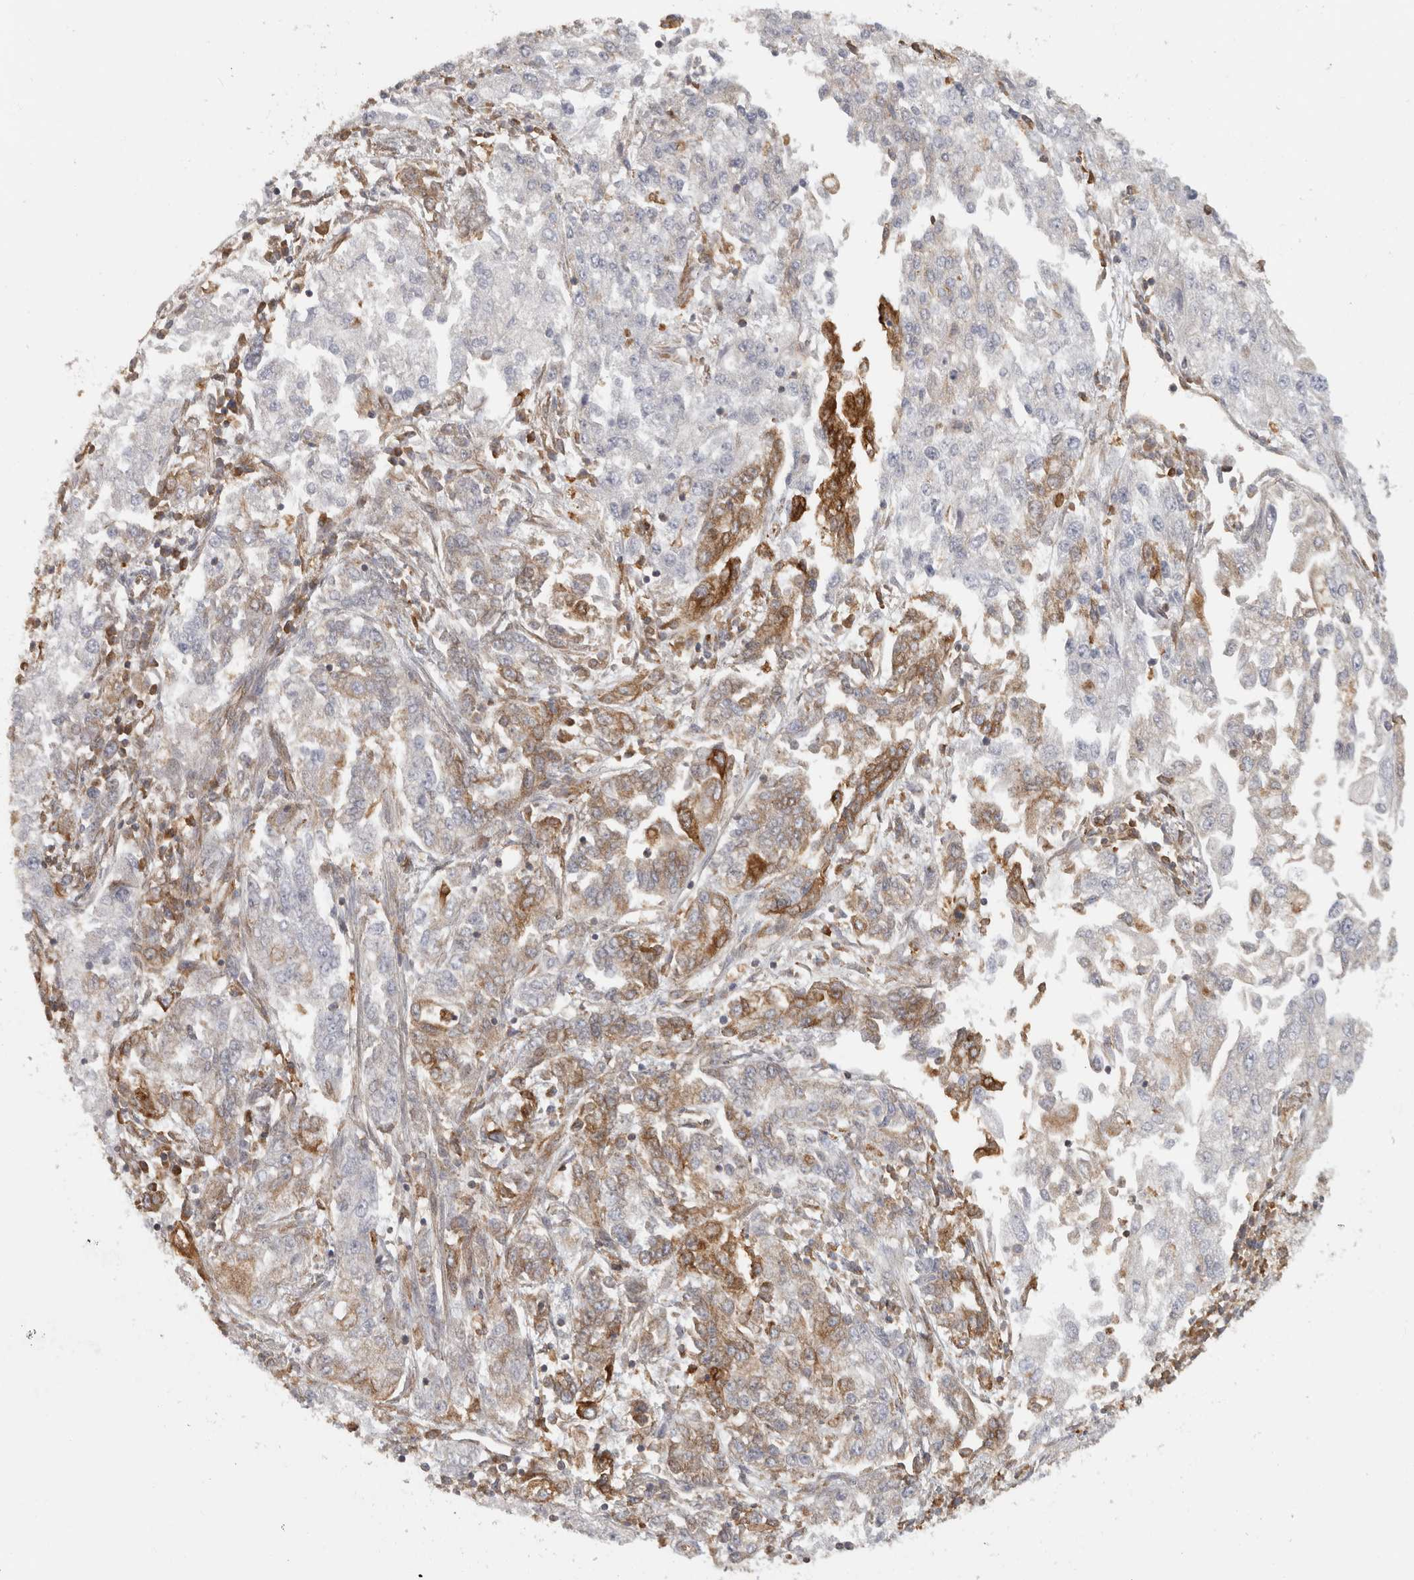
{"staining": {"intensity": "moderate", "quantity": "<25%", "location": "cytoplasmic/membranous"}, "tissue": "endometrial cancer", "cell_type": "Tumor cells", "image_type": "cancer", "snomed": [{"axis": "morphology", "description": "Adenocarcinoma, NOS"}, {"axis": "topography", "description": "Endometrium"}], "caption": "Endometrial adenocarcinoma stained with a brown dye displays moderate cytoplasmic/membranous positive expression in about <25% of tumor cells.", "gene": "HLA-E", "patient": {"sex": "female", "age": 49}}